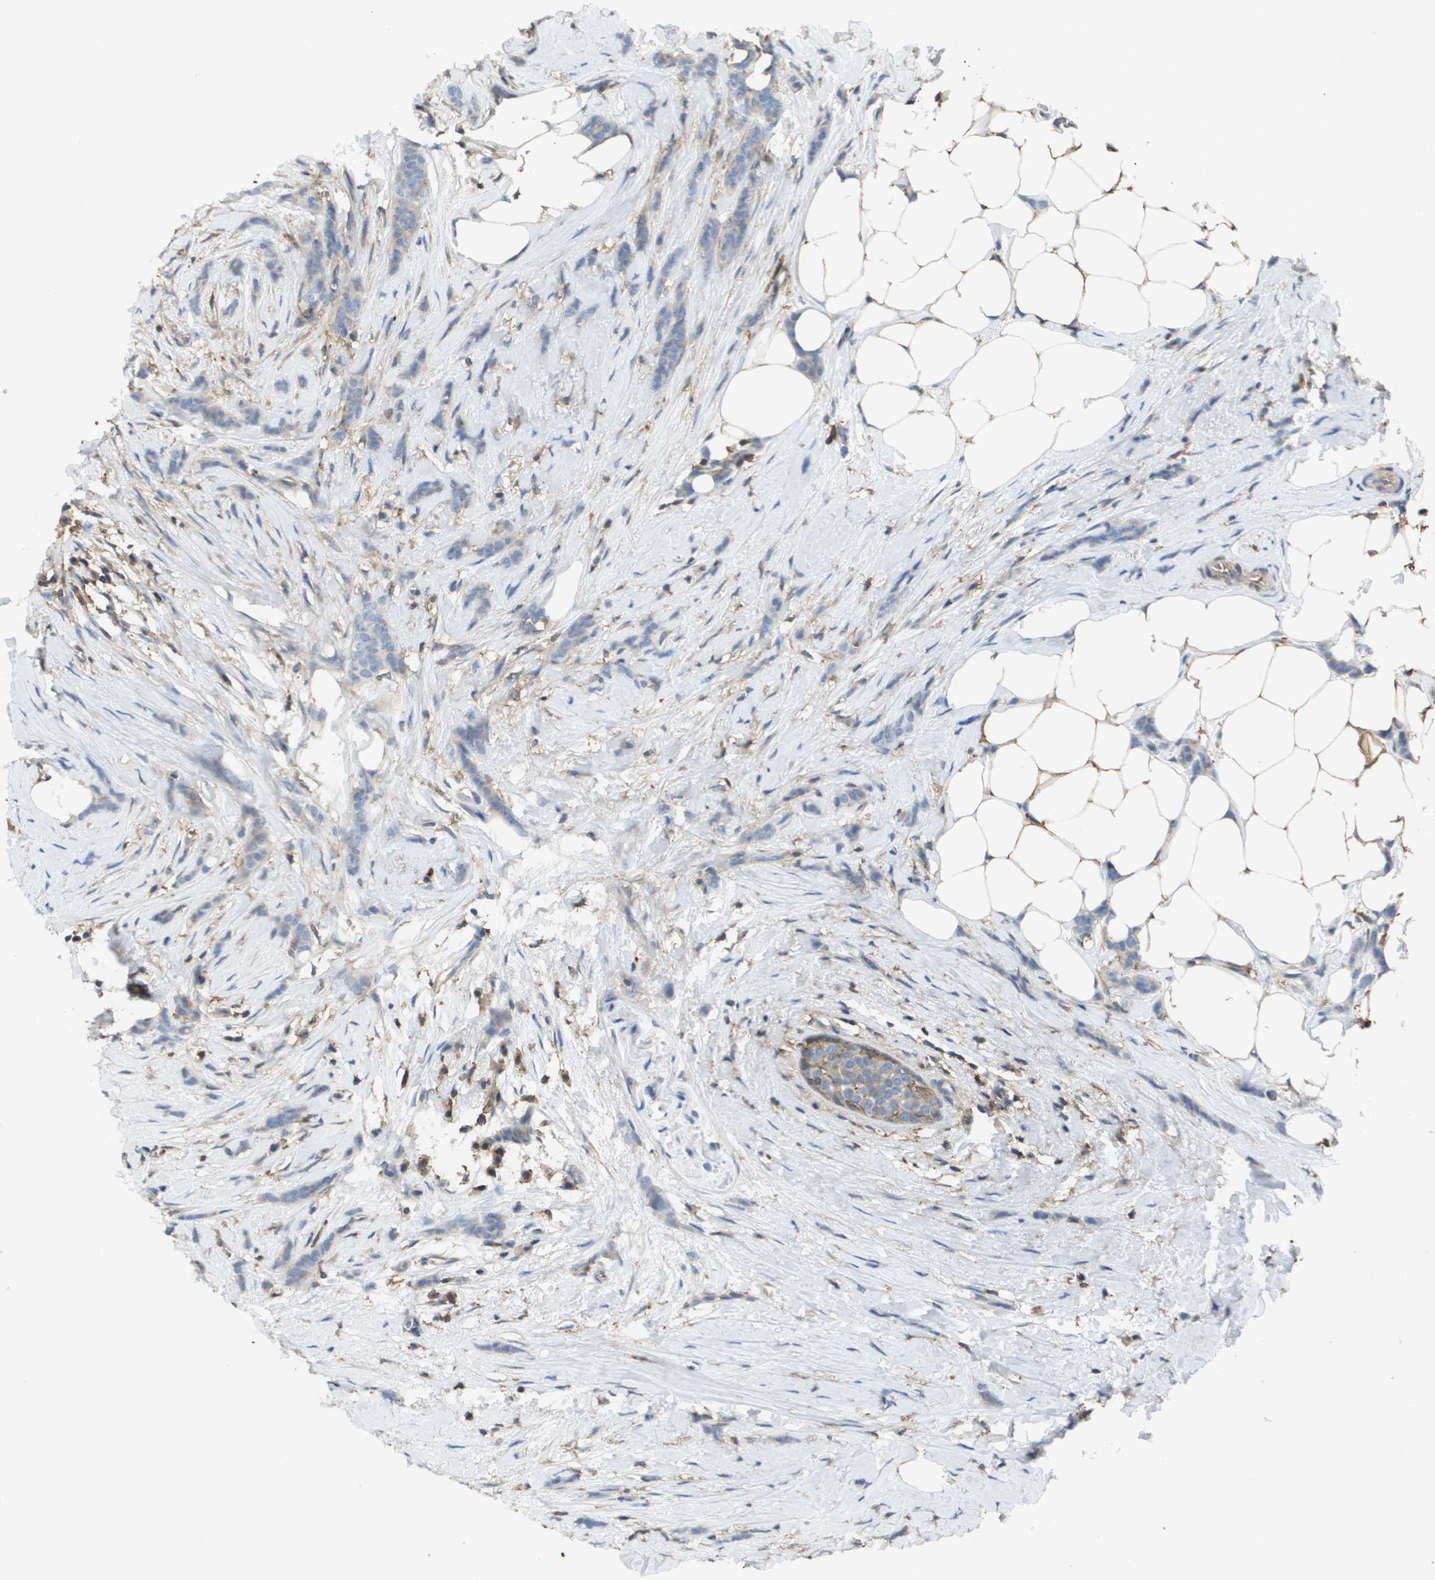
{"staining": {"intensity": "weak", "quantity": "<25%", "location": "cytoplasmic/membranous"}, "tissue": "breast cancer", "cell_type": "Tumor cells", "image_type": "cancer", "snomed": [{"axis": "morphology", "description": "Lobular carcinoma, in situ"}, {"axis": "morphology", "description": "Lobular carcinoma"}, {"axis": "topography", "description": "Breast"}], "caption": "Protein analysis of breast lobular carcinoma in situ shows no significant positivity in tumor cells. Brightfield microscopy of immunohistochemistry (IHC) stained with DAB (3,3'-diaminobenzidine) (brown) and hematoxylin (blue), captured at high magnification.", "gene": "PASK", "patient": {"sex": "female", "age": 41}}